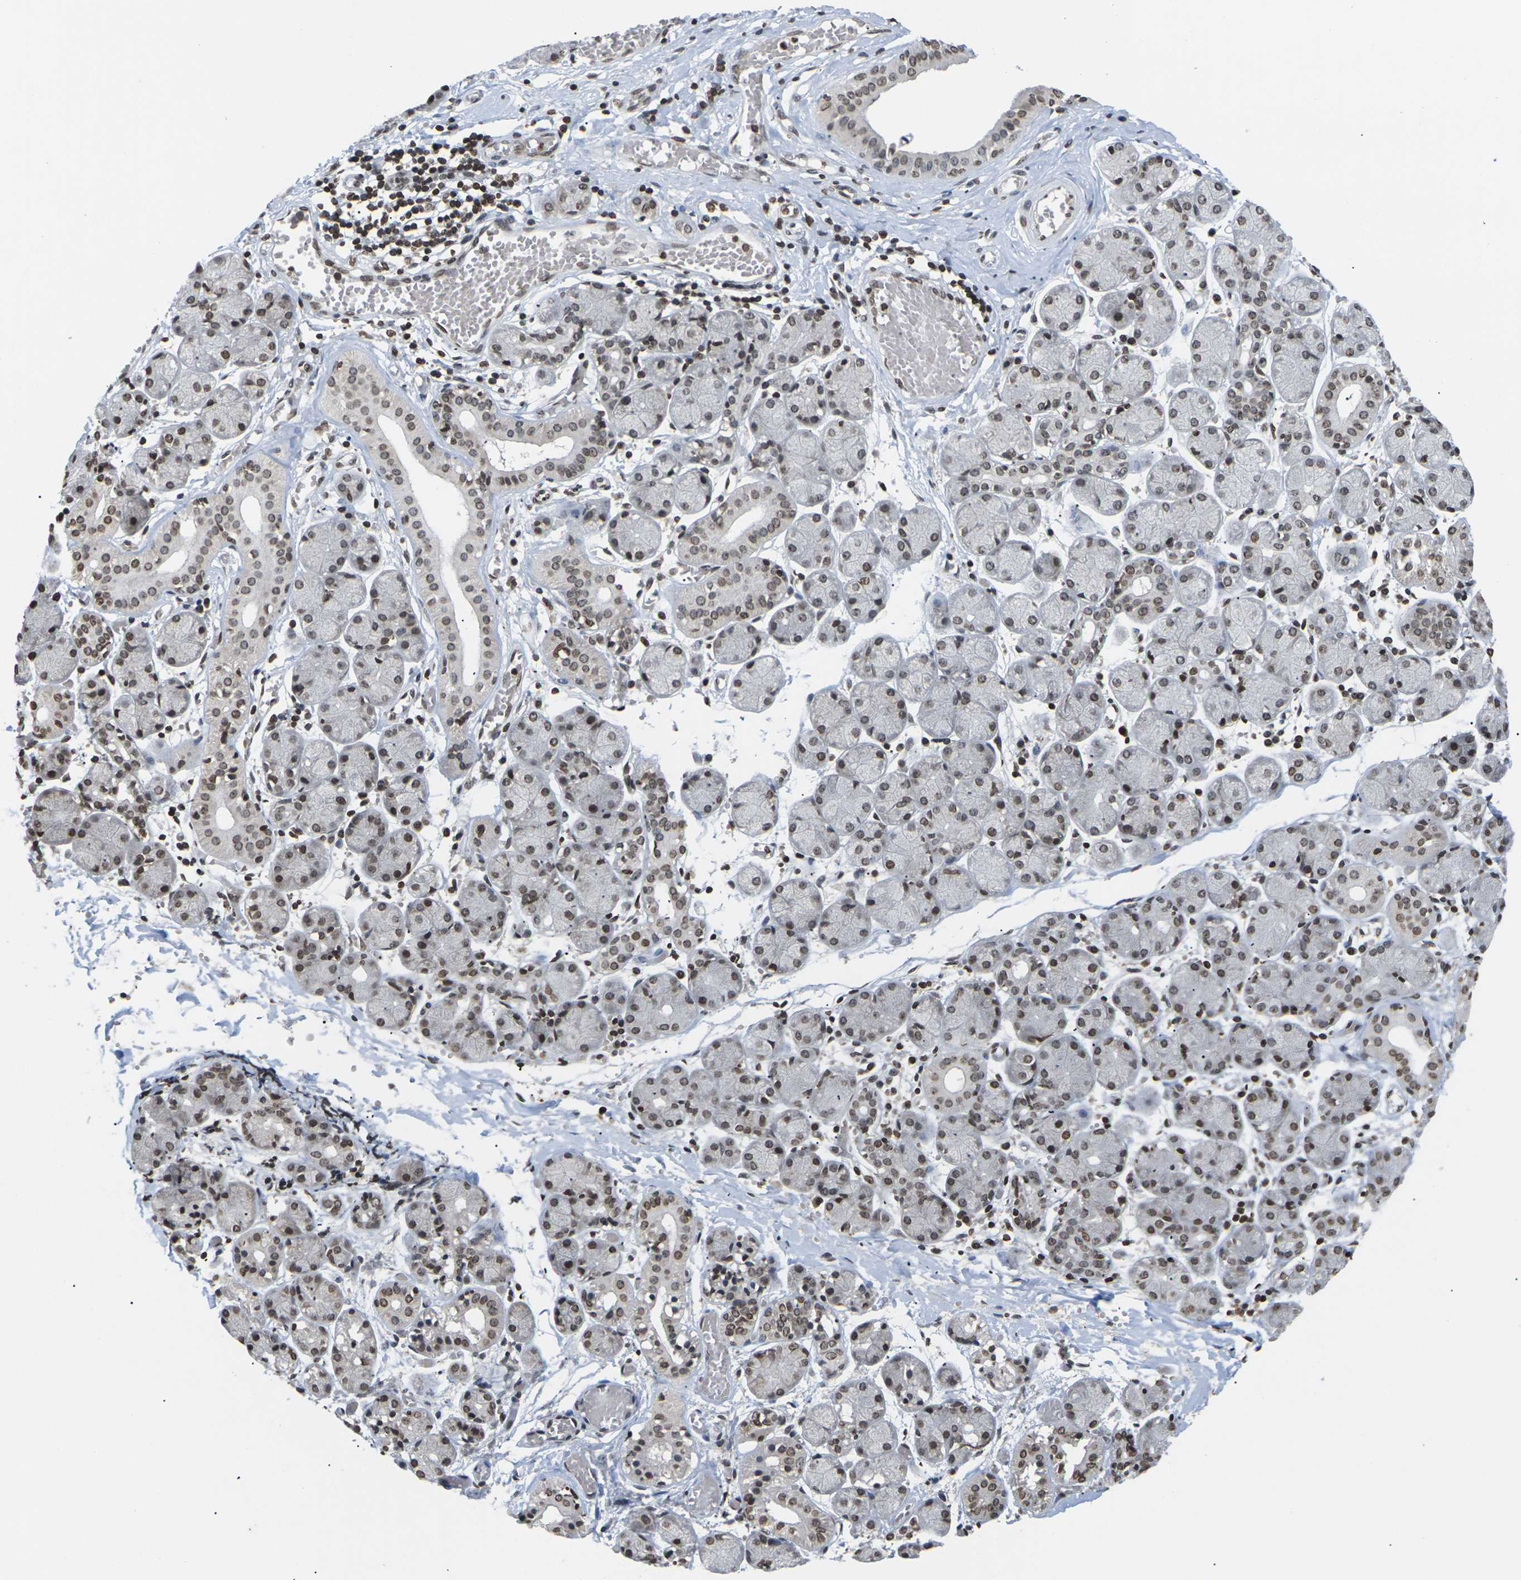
{"staining": {"intensity": "moderate", "quantity": ">75%", "location": "nuclear"}, "tissue": "salivary gland", "cell_type": "Glandular cells", "image_type": "normal", "snomed": [{"axis": "morphology", "description": "Normal tissue, NOS"}, {"axis": "topography", "description": "Salivary gland"}], "caption": "Brown immunohistochemical staining in unremarkable human salivary gland displays moderate nuclear positivity in about >75% of glandular cells. (Brightfield microscopy of DAB IHC at high magnification).", "gene": "ETV5", "patient": {"sex": "female", "age": 24}}